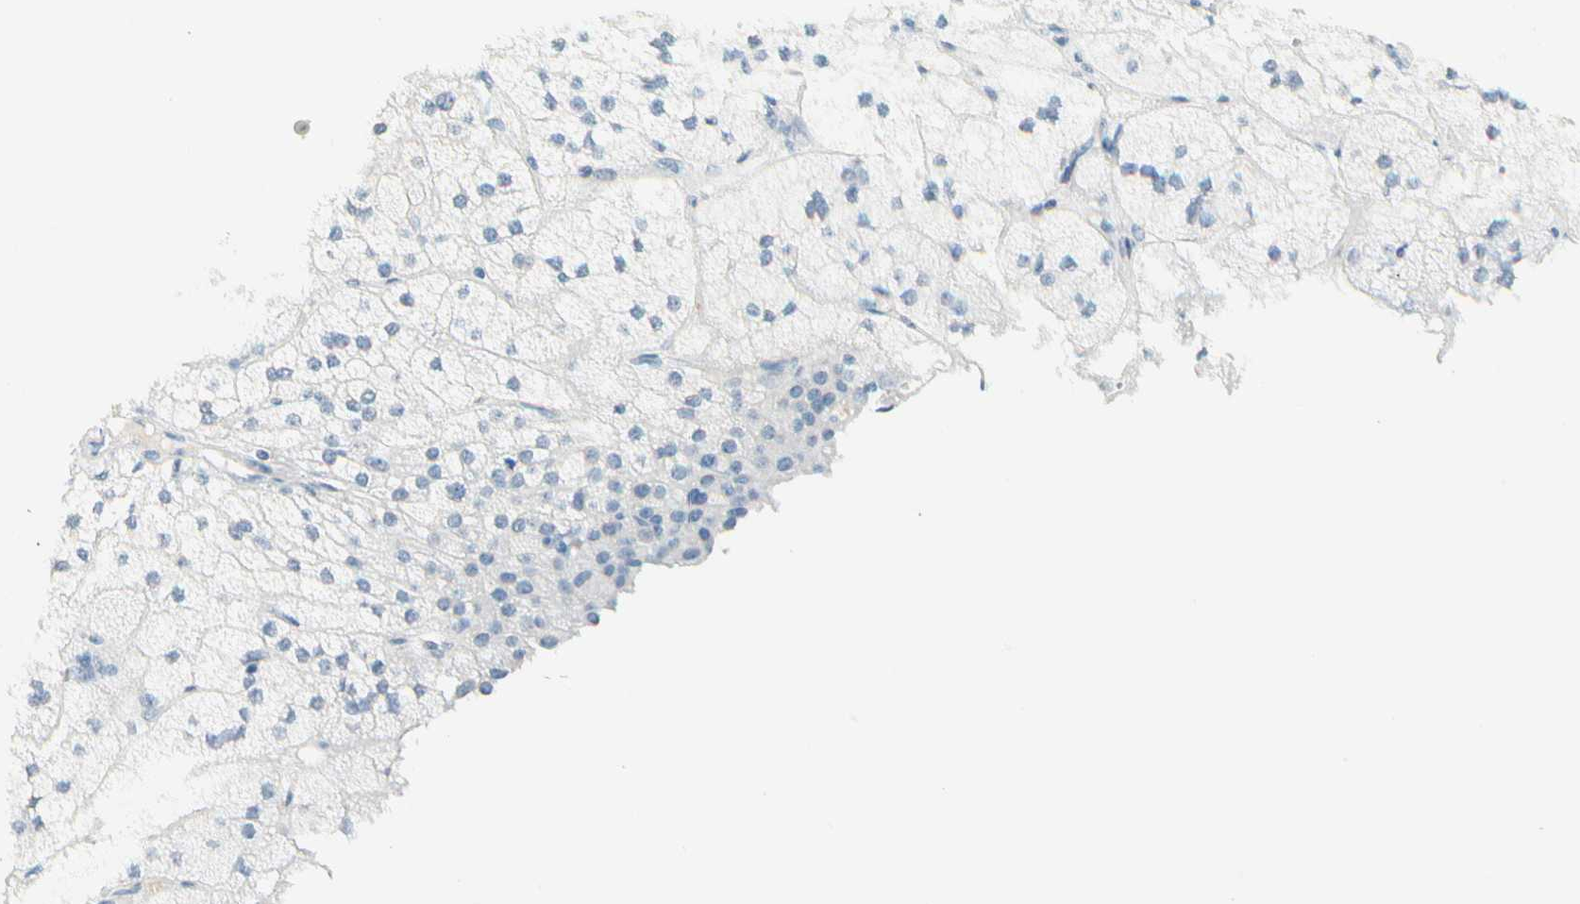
{"staining": {"intensity": "negative", "quantity": "none", "location": "none"}, "tissue": "adrenal gland", "cell_type": "Glandular cells", "image_type": "normal", "snomed": [{"axis": "morphology", "description": "Normal tissue, NOS"}, {"axis": "topography", "description": "Adrenal gland"}], "caption": "IHC histopathology image of benign human adrenal gland stained for a protein (brown), which reveals no positivity in glandular cells.", "gene": "ZSCAN1", "patient": {"sex": "female", "age": 60}}